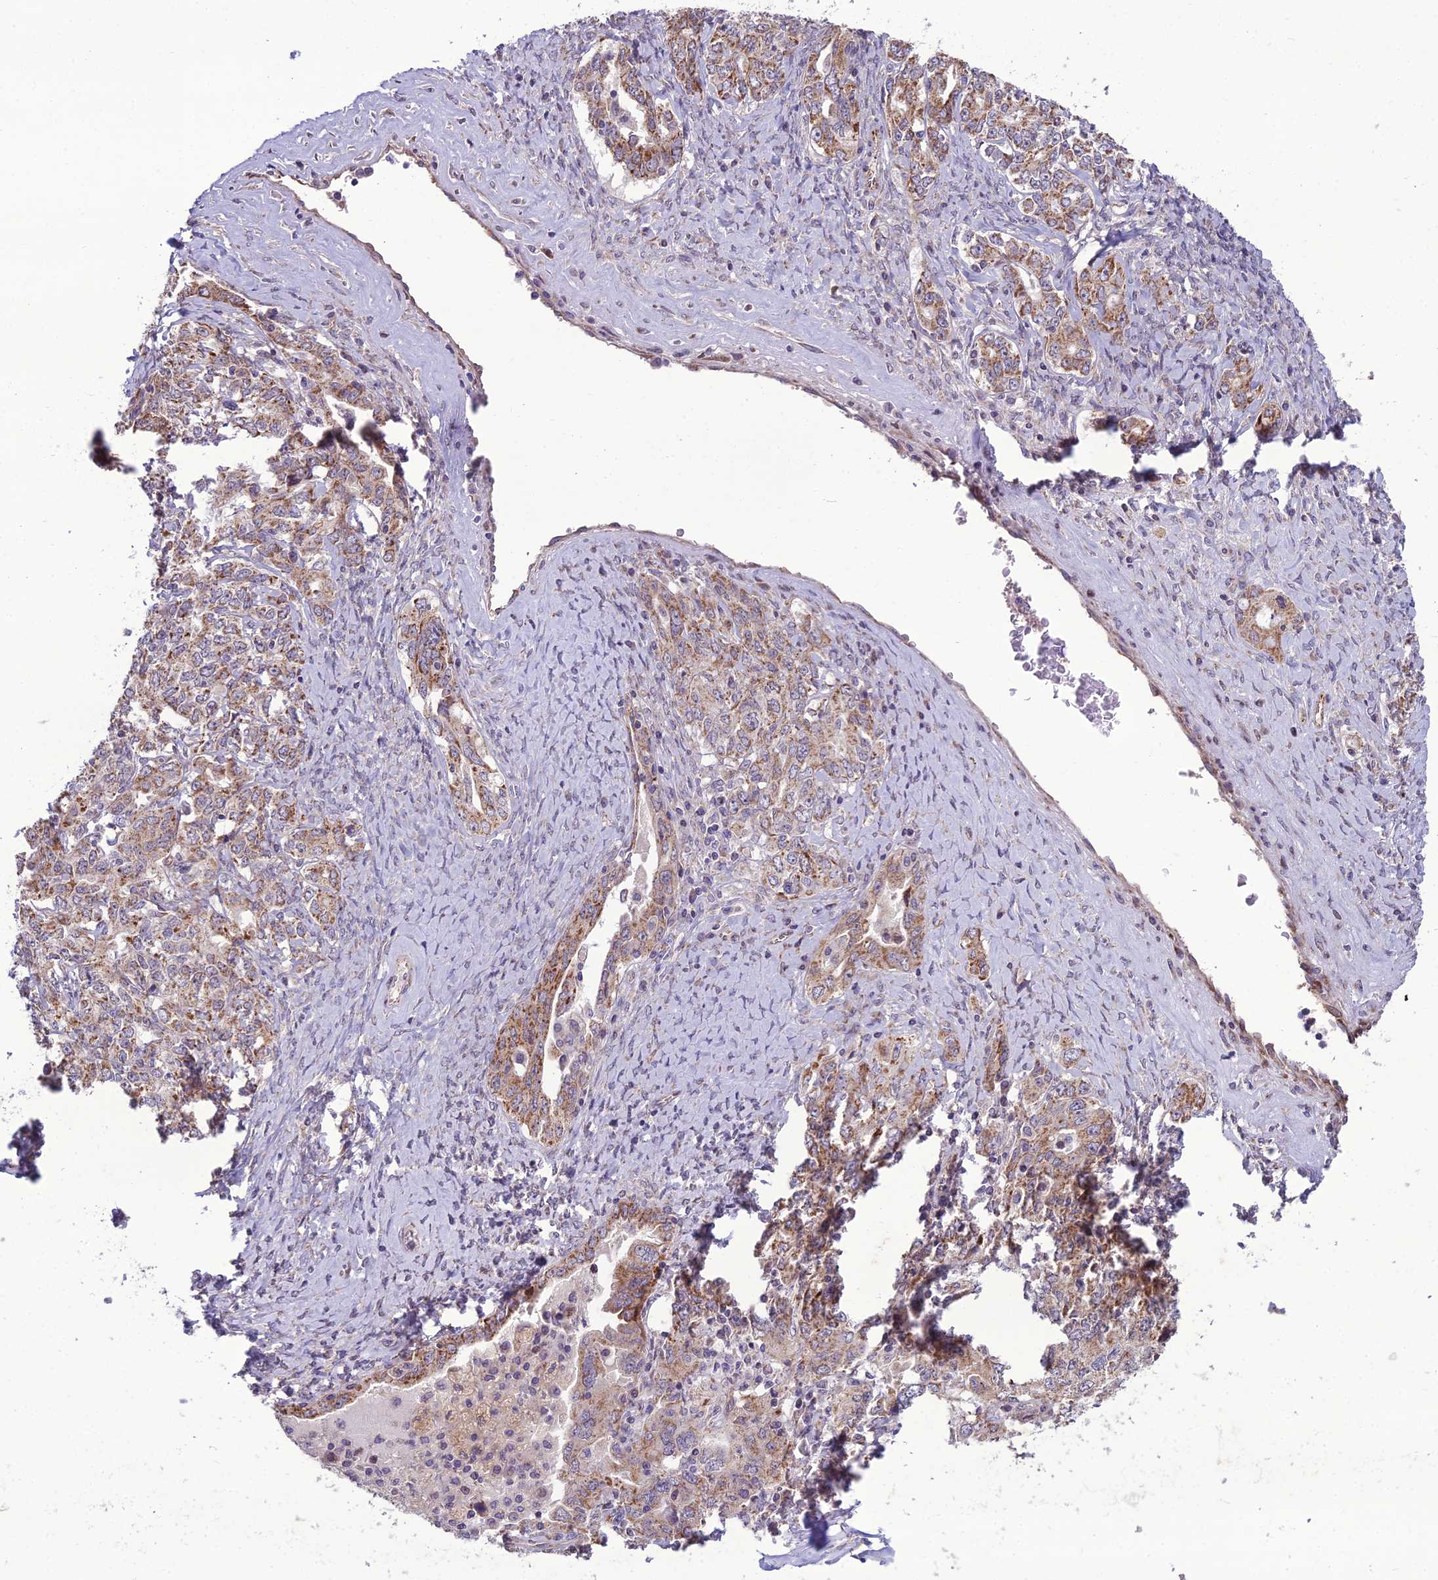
{"staining": {"intensity": "moderate", "quantity": ">75%", "location": "cytoplasmic/membranous"}, "tissue": "ovarian cancer", "cell_type": "Tumor cells", "image_type": "cancer", "snomed": [{"axis": "morphology", "description": "Carcinoma, endometroid"}, {"axis": "topography", "description": "Ovary"}], "caption": "Immunohistochemistry histopathology image of neoplastic tissue: human ovarian cancer (endometroid carcinoma) stained using immunohistochemistry (IHC) shows medium levels of moderate protein expression localized specifically in the cytoplasmic/membranous of tumor cells, appearing as a cytoplasmic/membranous brown color.", "gene": "NODAL", "patient": {"sex": "female", "age": 62}}